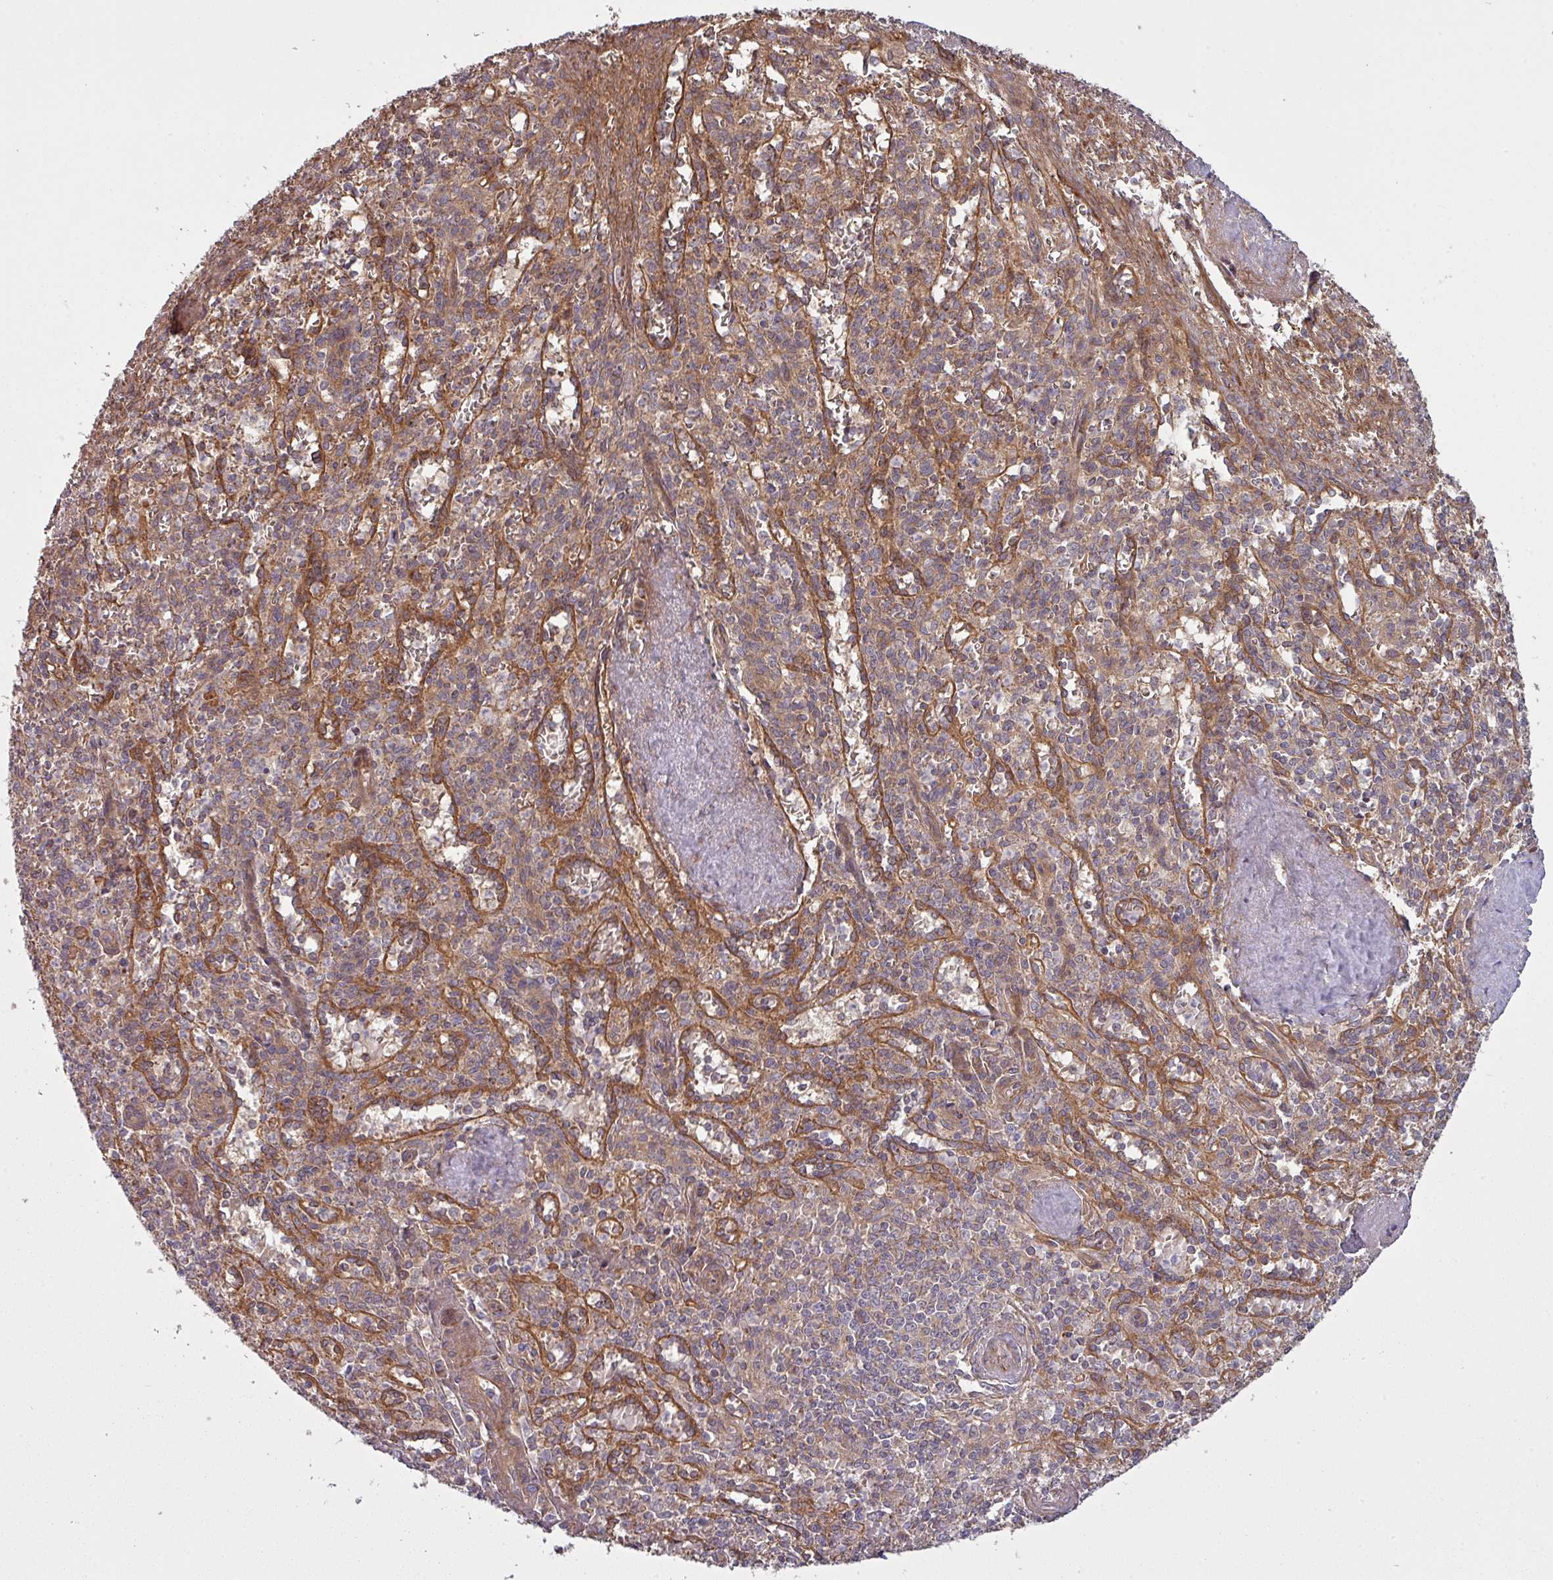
{"staining": {"intensity": "moderate", "quantity": "25%-75%", "location": "cytoplasmic/membranous"}, "tissue": "spleen", "cell_type": "Cells in red pulp", "image_type": "normal", "snomed": [{"axis": "morphology", "description": "Normal tissue, NOS"}, {"axis": "topography", "description": "Spleen"}], "caption": "DAB (3,3'-diaminobenzidine) immunohistochemical staining of normal human spleen reveals moderate cytoplasmic/membranous protein expression in about 25%-75% of cells in red pulp.", "gene": "SNRNP25", "patient": {"sex": "female", "age": 70}}